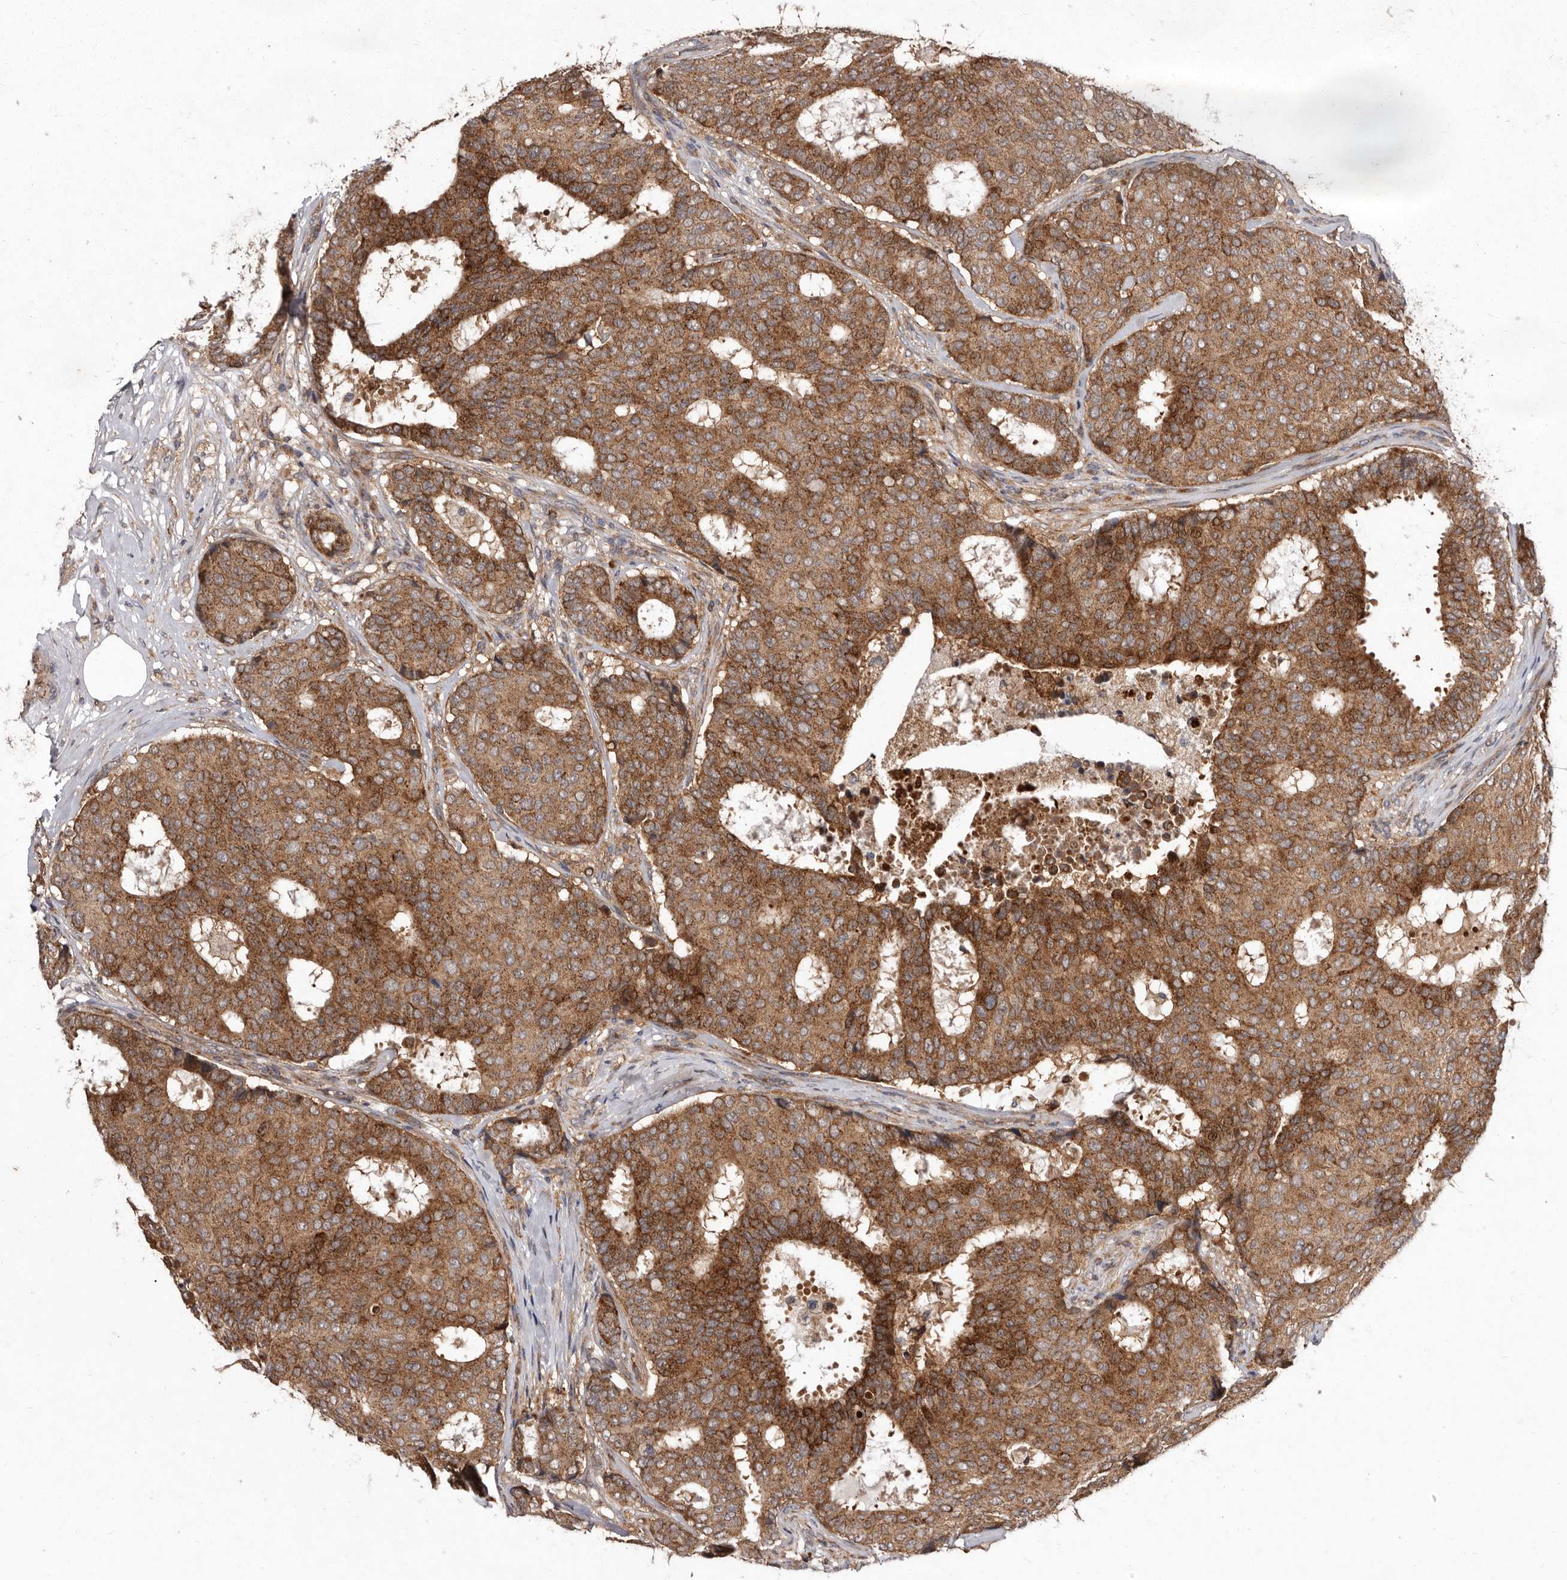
{"staining": {"intensity": "strong", "quantity": ">75%", "location": "cytoplasmic/membranous"}, "tissue": "breast cancer", "cell_type": "Tumor cells", "image_type": "cancer", "snomed": [{"axis": "morphology", "description": "Duct carcinoma"}, {"axis": "topography", "description": "Breast"}], "caption": "A brown stain highlights strong cytoplasmic/membranous staining of a protein in human breast intraductal carcinoma tumor cells. Immunohistochemistry stains the protein in brown and the nuclei are stained blue.", "gene": "FLAD1", "patient": {"sex": "female", "age": 75}}